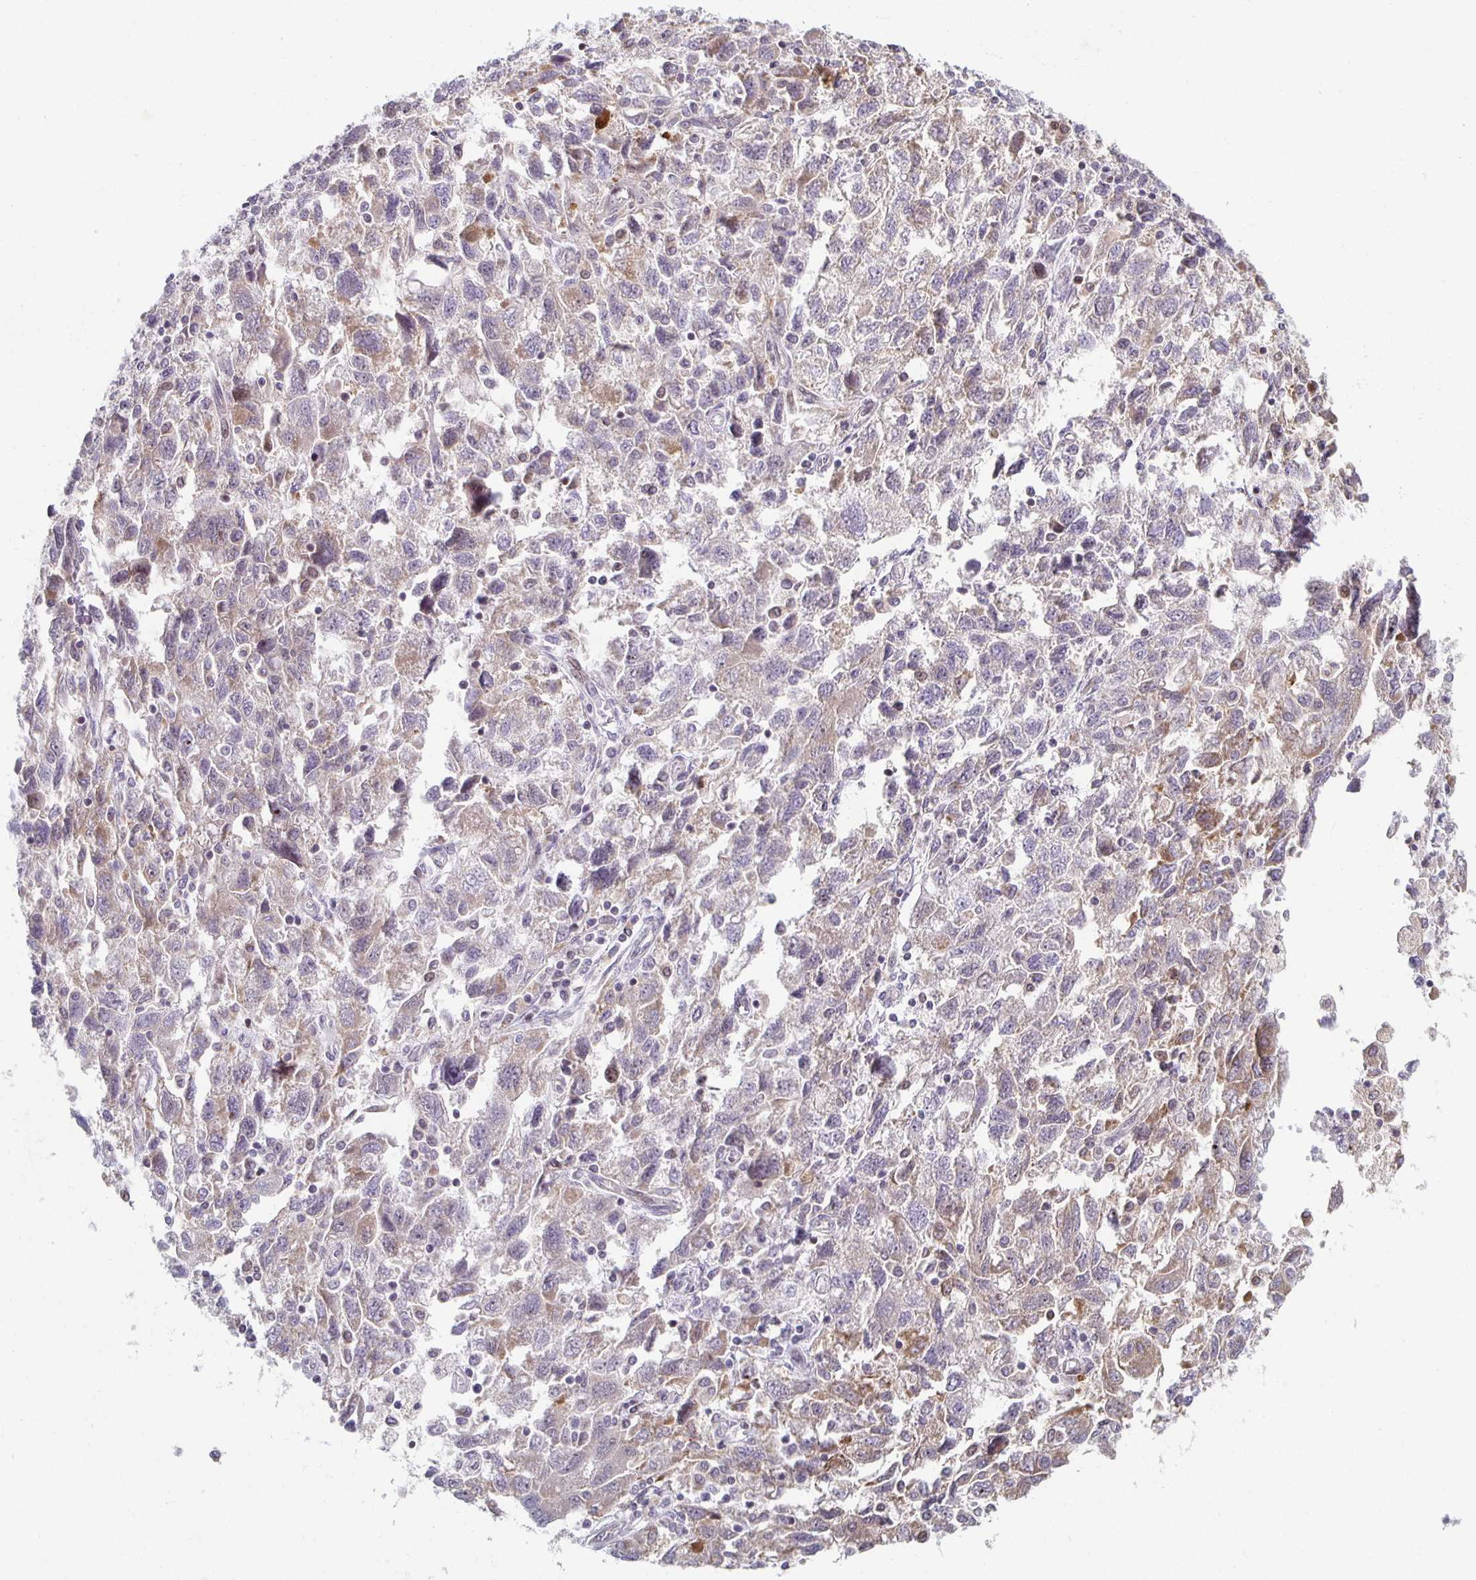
{"staining": {"intensity": "weak", "quantity": "25%-75%", "location": "cytoplasmic/membranous"}, "tissue": "ovarian cancer", "cell_type": "Tumor cells", "image_type": "cancer", "snomed": [{"axis": "morphology", "description": "Carcinoma, NOS"}, {"axis": "morphology", "description": "Cystadenocarcinoma, serous, NOS"}, {"axis": "topography", "description": "Ovary"}], "caption": "The photomicrograph reveals immunohistochemical staining of ovarian serous cystadenocarcinoma. There is weak cytoplasmic/membranous positivity is appreciated in about 25%-75% of tumor cells.", "gene": "HCFC1R1", "patient": {"sex": "female", "age": 69}}